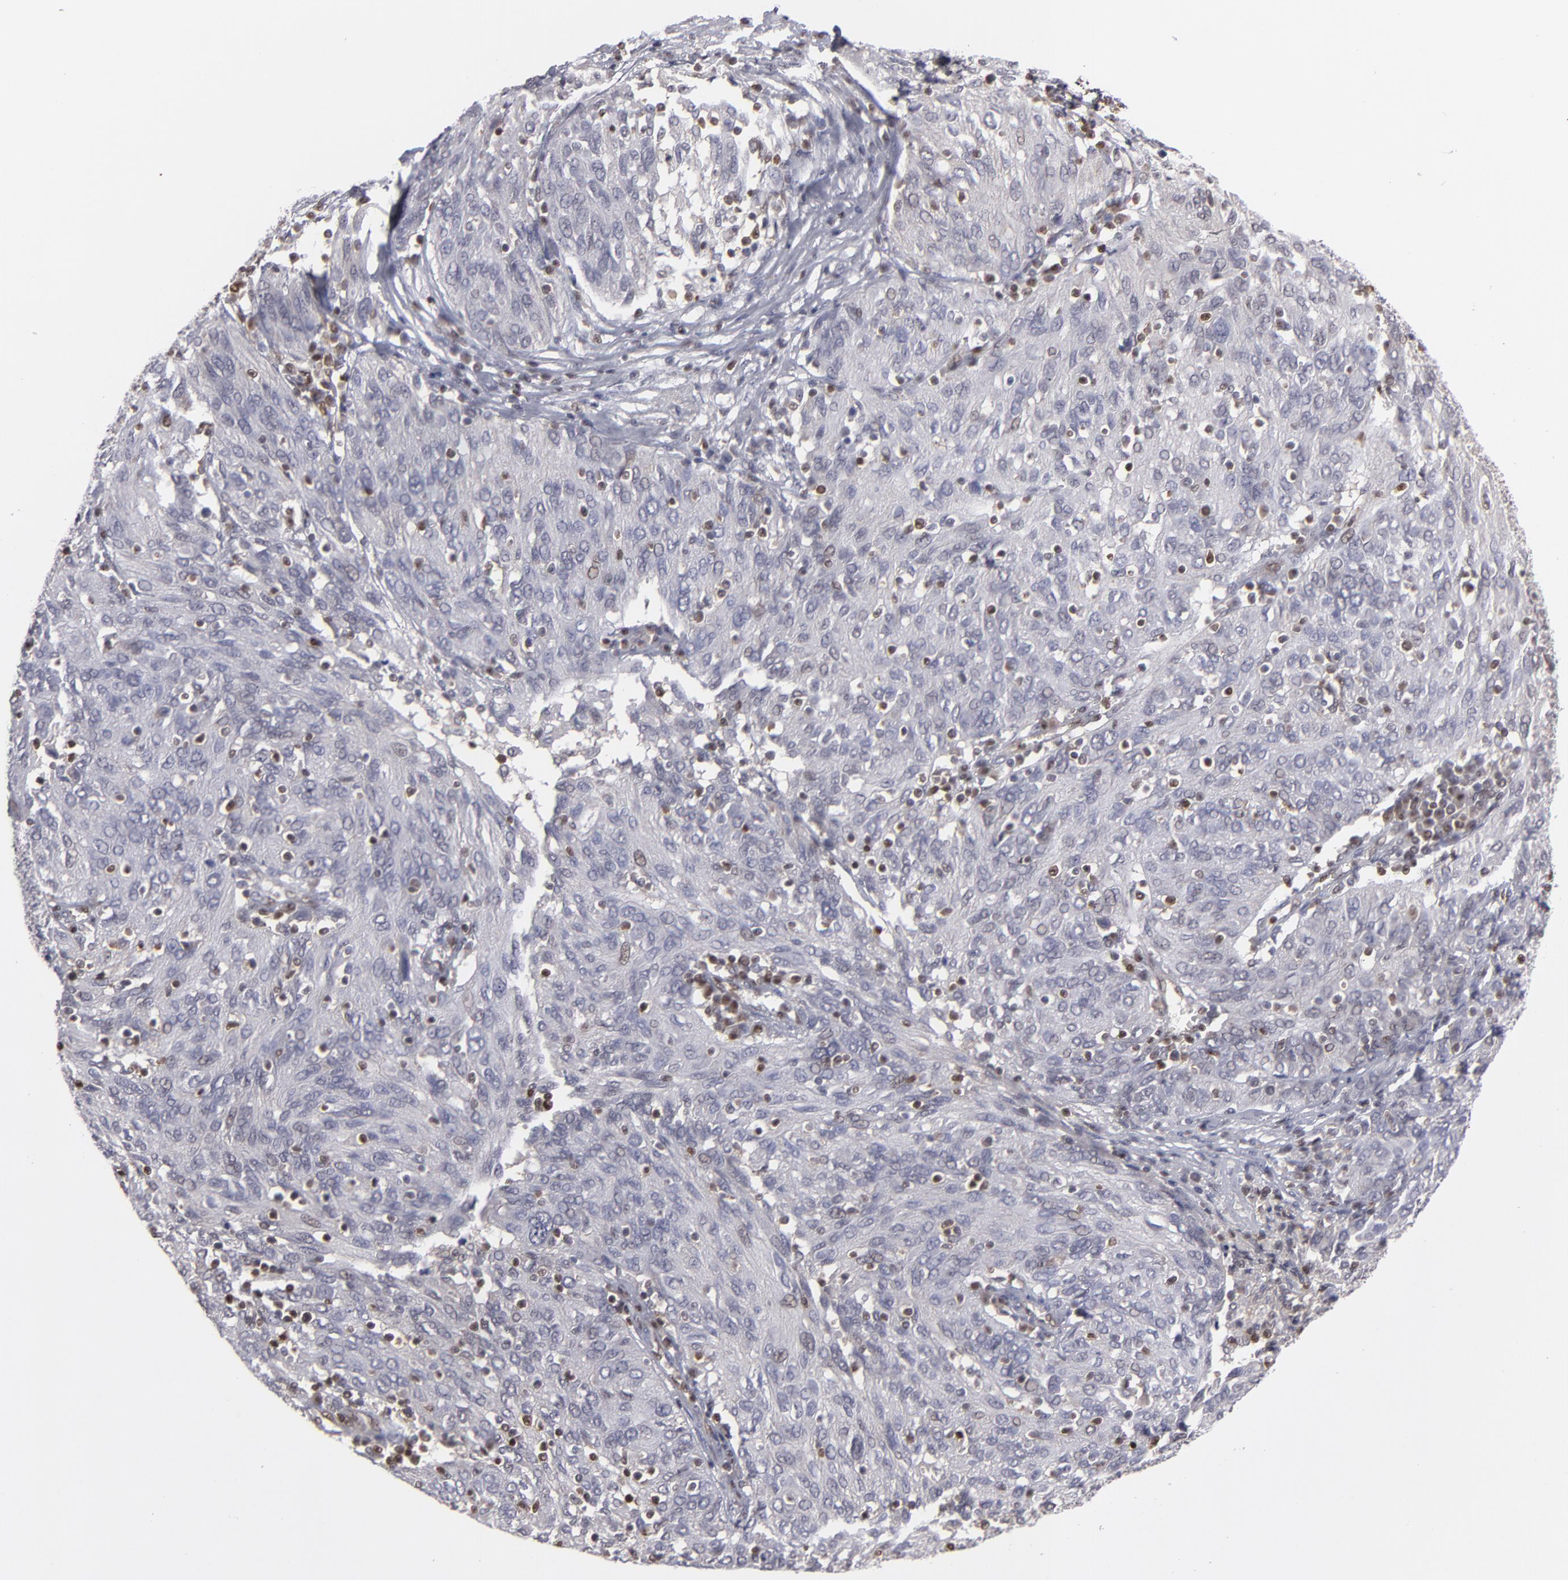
{"staining": {"intensity": "negative", "quantity": "none", "location": "none"}, "tissue": "ovarian cancer", "cell_type": "Tumor cells", "image_type": "cancer", "snomed": [{"axis": "morphology", "description": "Carcinoma, endometroid"}, {"axis": "topography", "description": "Ovary"}], "caption": "Immunohistochemical staining of endometroid carcinoma (ovarian) shows no significant positivity in tumor cells.", "gene": "GSR", "patient": {"sex": "female", "age": 50}}